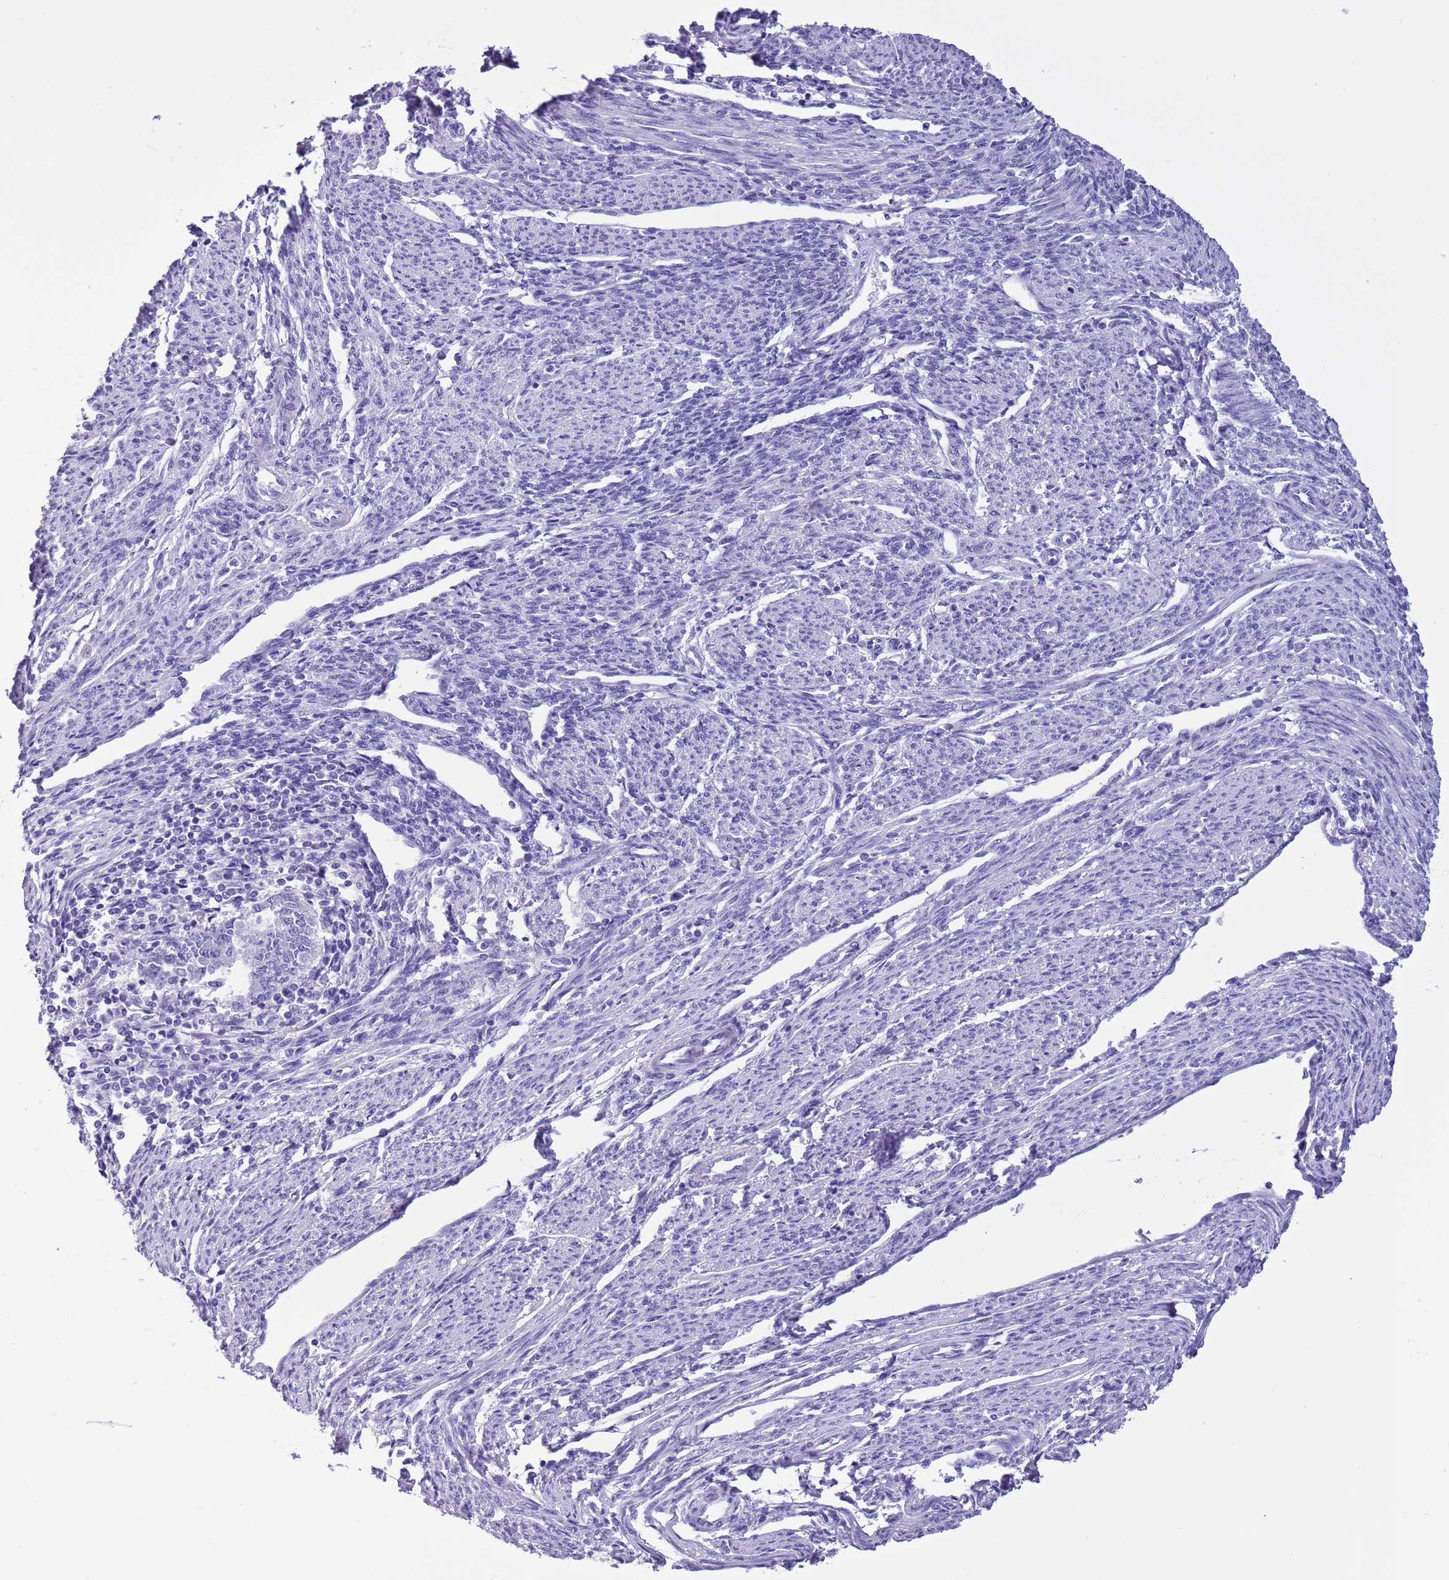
{"staining": {"intensity": "negative", "quantity": "none", "location": "none"}, "tissue": "endometrial cancer", "cell_type": "Tumor cells", "image_type": "cancer", "snomed": [{"axis": "morphology", "description": "Adenocarcinoma, NOS"}, {"axis": "topography", "description": "Endometrium"}], "caption": "Immunohistochemistry of adenocarcinoma (endometrial) exhibits no positivity in tumor cells.", "gene": "TBC1D10B", "patient": {"sex": "female", "age": 79}}